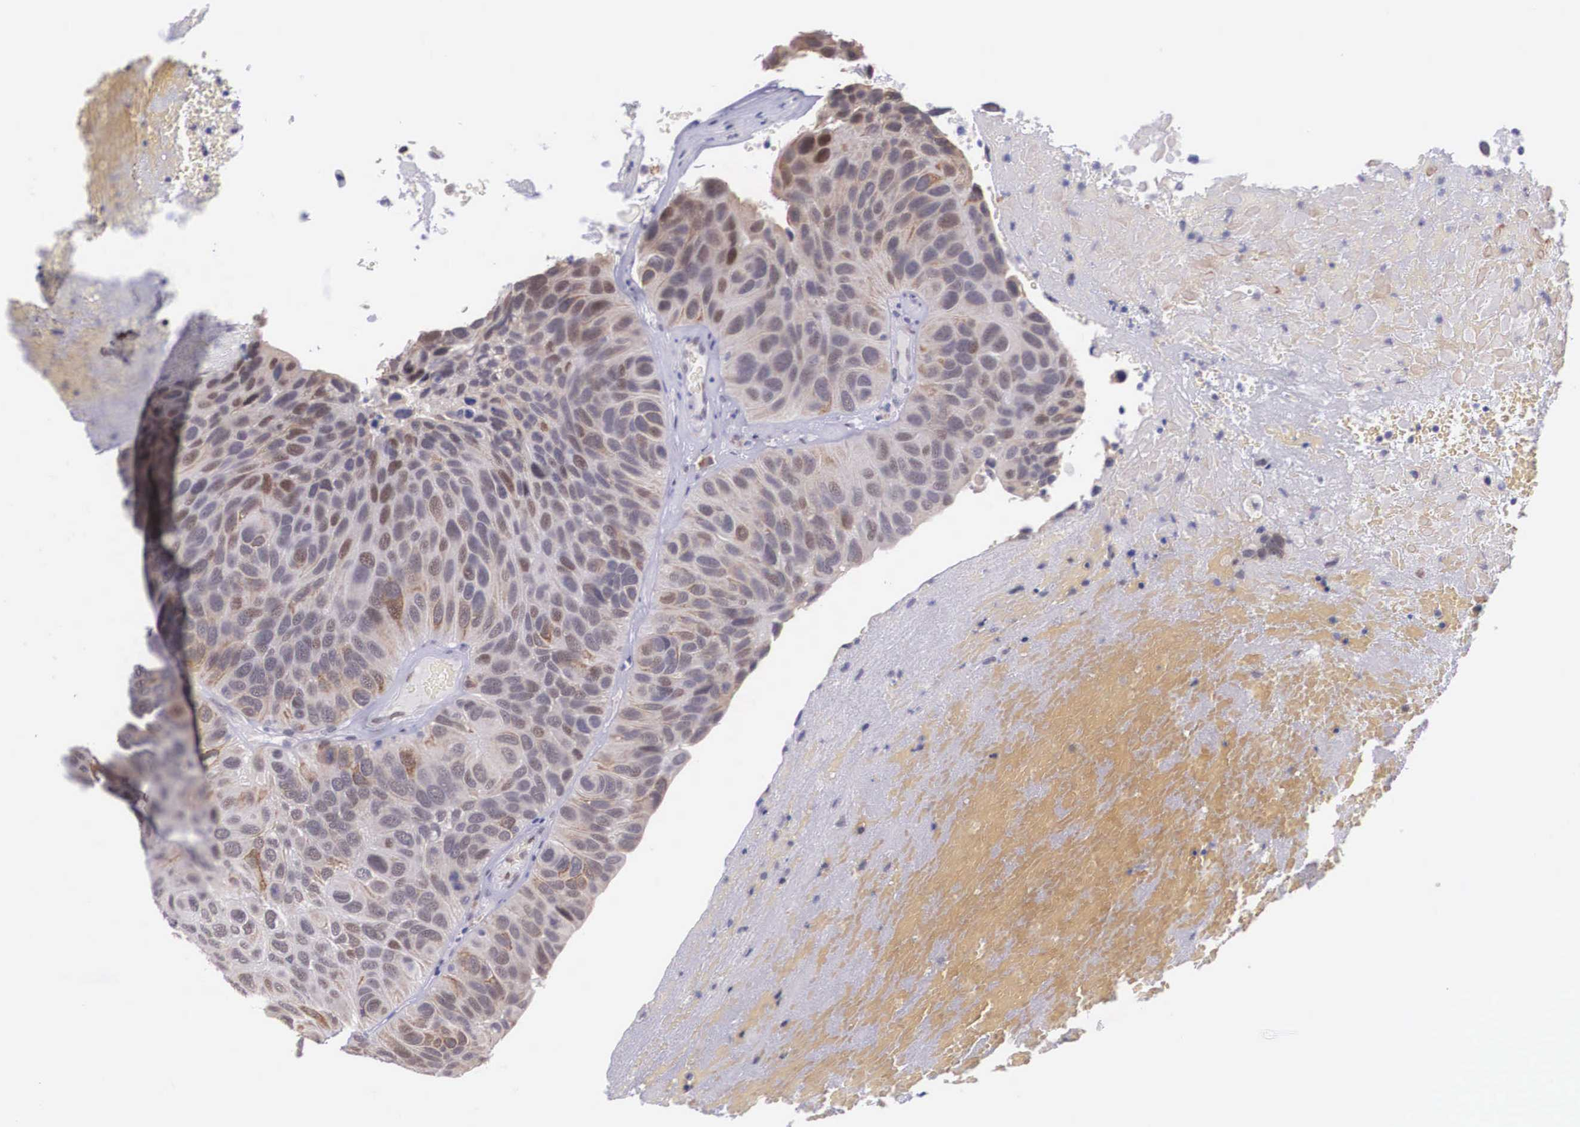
{"staining": {"intensity": "moderate", "quantity": "25%-75%", "location": "cytoplasmic/membranous"}, "tissue": "urothelial cancer", "cell_type": "Tumor cells", "image_type": "cancer", "snomed": [{"axis": "morphology", "description": "Urothelial carcinoma, High grade"}, {"axis": "topography", "description": "Urinary bladder"}], "caption": "About 25%-75% of tumor cells in urothelial cancer show moderate cytoplasmic/membranous protein staining as visualized by brown immunohistochemical staining.", "gene": "SLC25A21", "patient": {"sex": "male", "age": 66}}